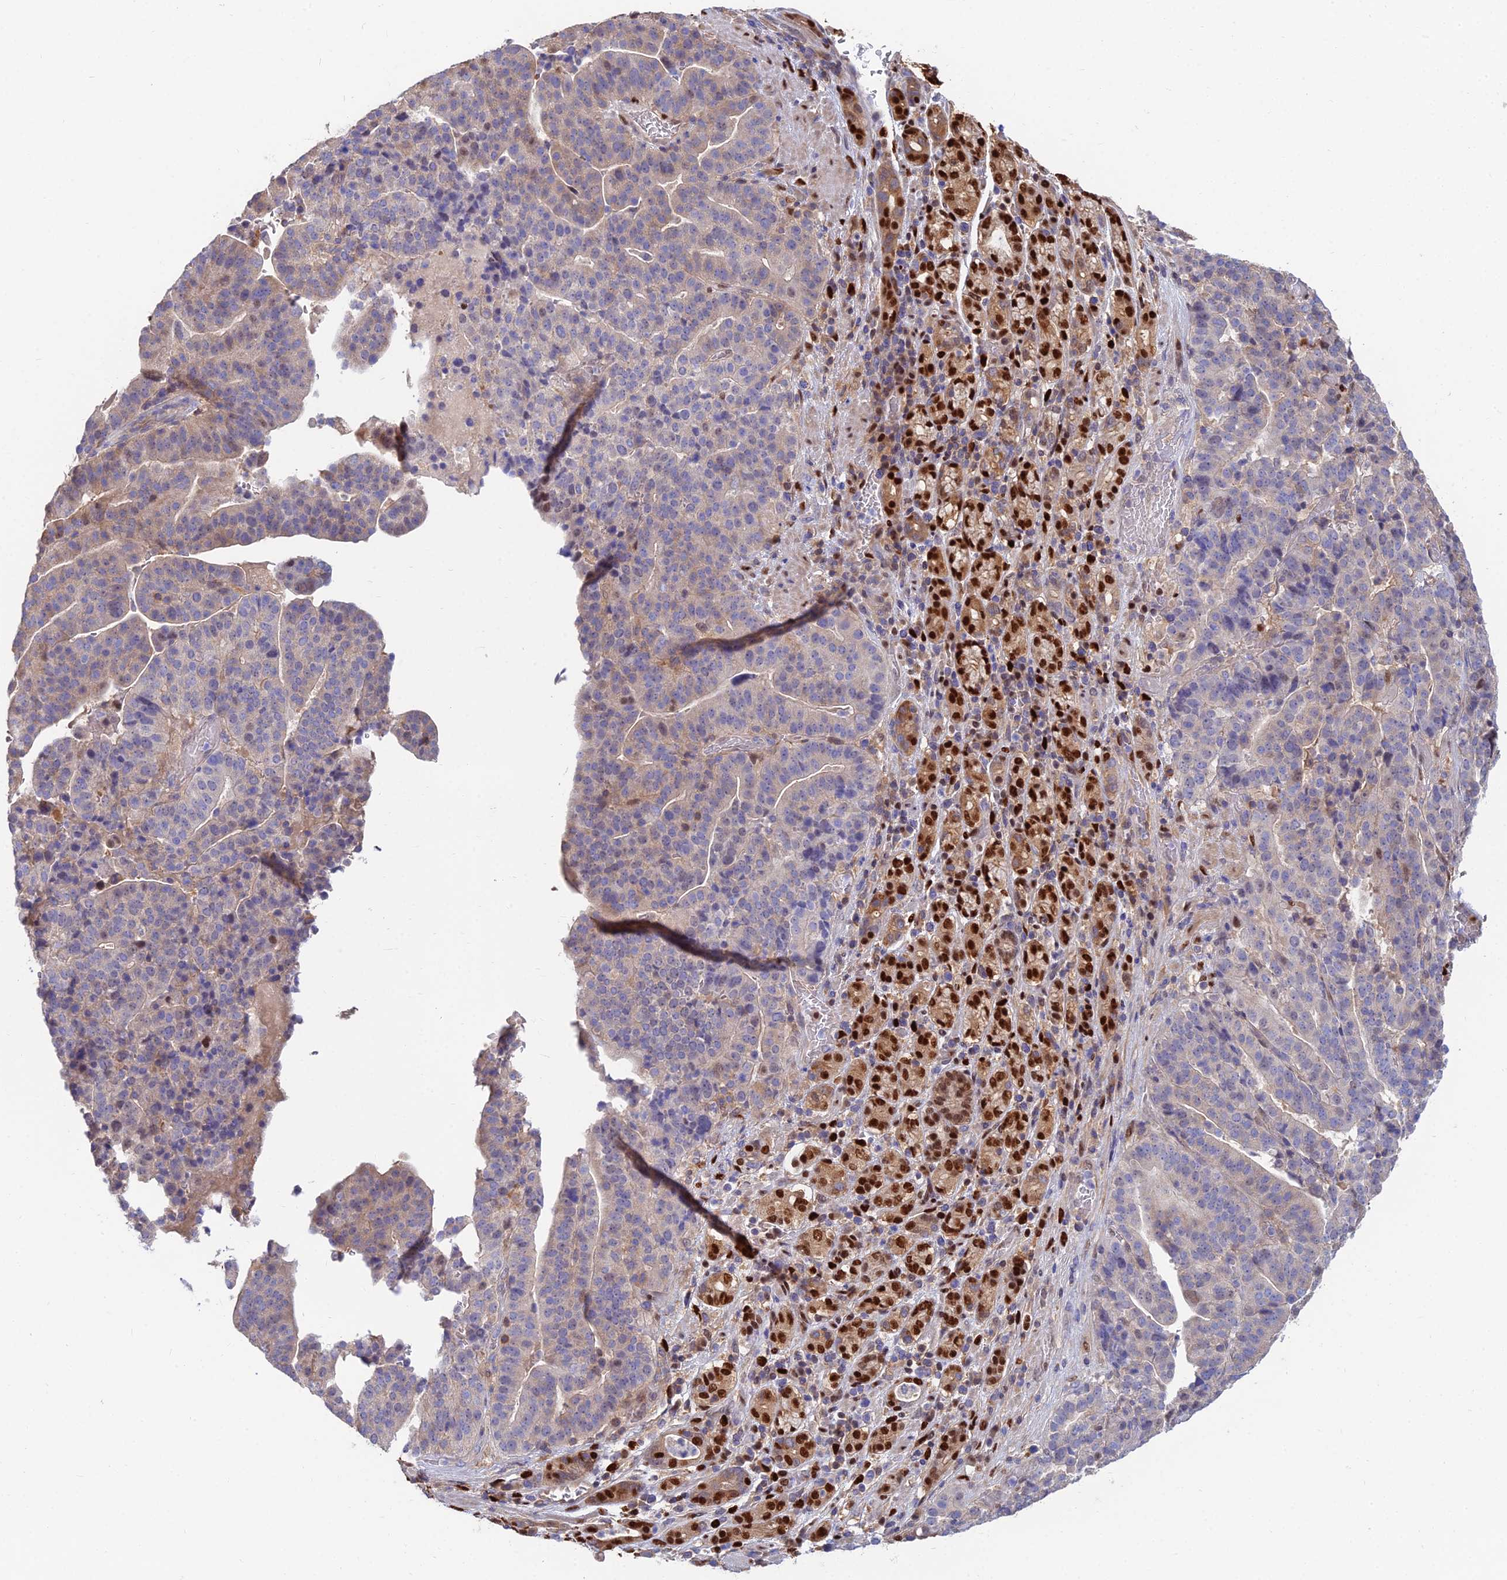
{"staining": {"intensity": "weak", "quantity": "<25%", "location": "cytoplasmic/membranous,nuclear"}, "tissue": "stomach cancer", "cell_type": "Tumor cells", "image_type": "cancer", "snomed": [{"axis": "morphology", "description": "Adenocarcinoma, NOS"}, {"axis": "topography", "description": "Stomach"}], "caption": "Adenocarcinoma (stomach) was stained to show a protein in brown. There is no significant positivity in tumor cells.", "gene": "DNPEP", "patient": {"sex": "male", "age": 48}}